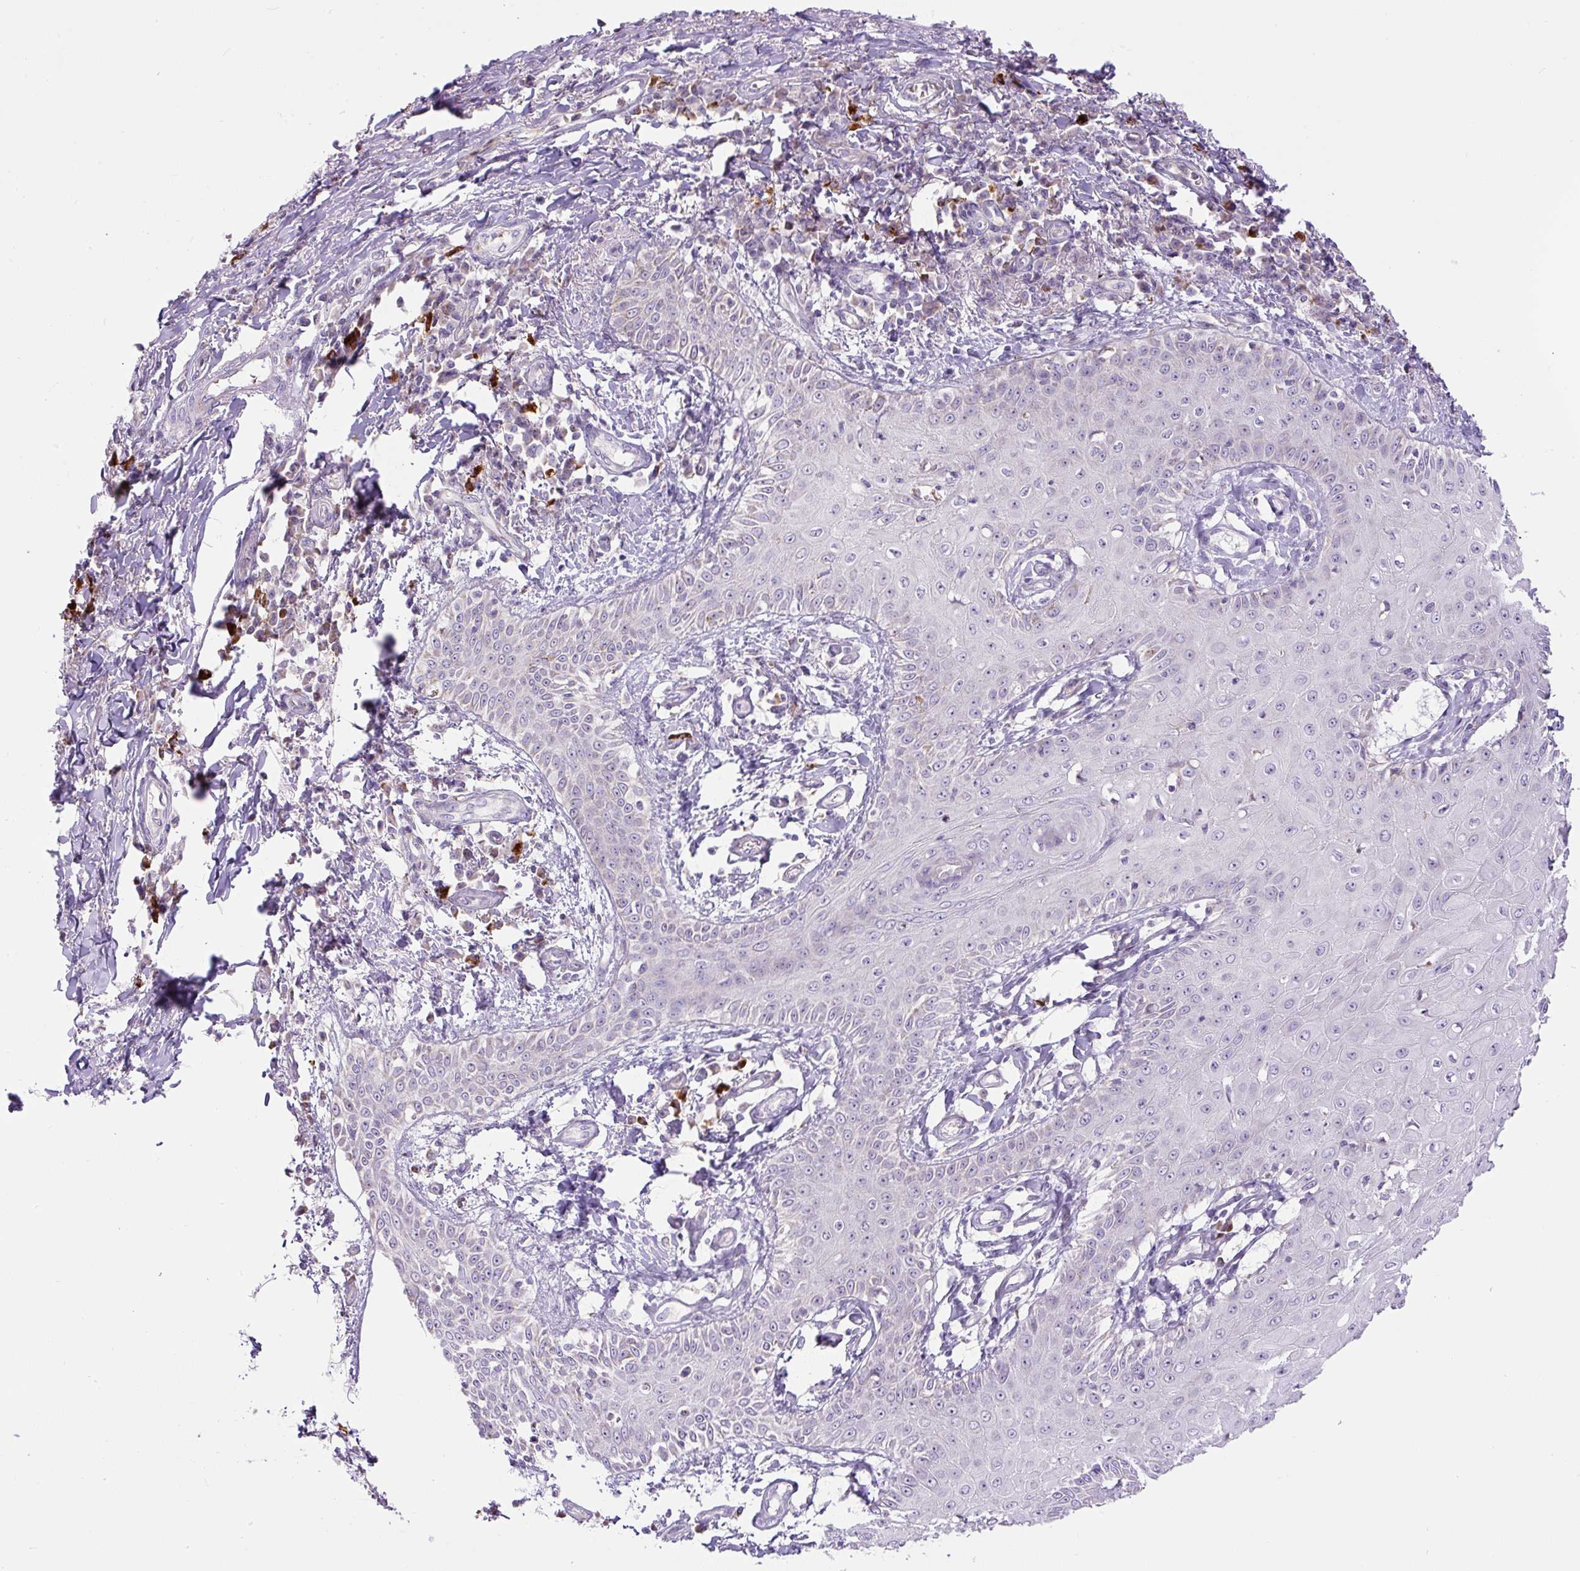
{"staining": {"intensity": "negative", "quantity": "none", "location": "none"}, "tissue": "skin cancer", "cell_type": "Tumor cells", "image_type": "cancer", "snomed": [{"axis": "morphology", "description": "Squamous cell carcinoma, NOS"}, {"axis": "topography", "description": "Skin"}], "caption": "IHC micrograph of skin squamous cell carcinoma stained for a protein (brown), which shows no staining in tumor cells.", "gene": "ZNF596", "patient": {"sex": "male", "age": 70}}